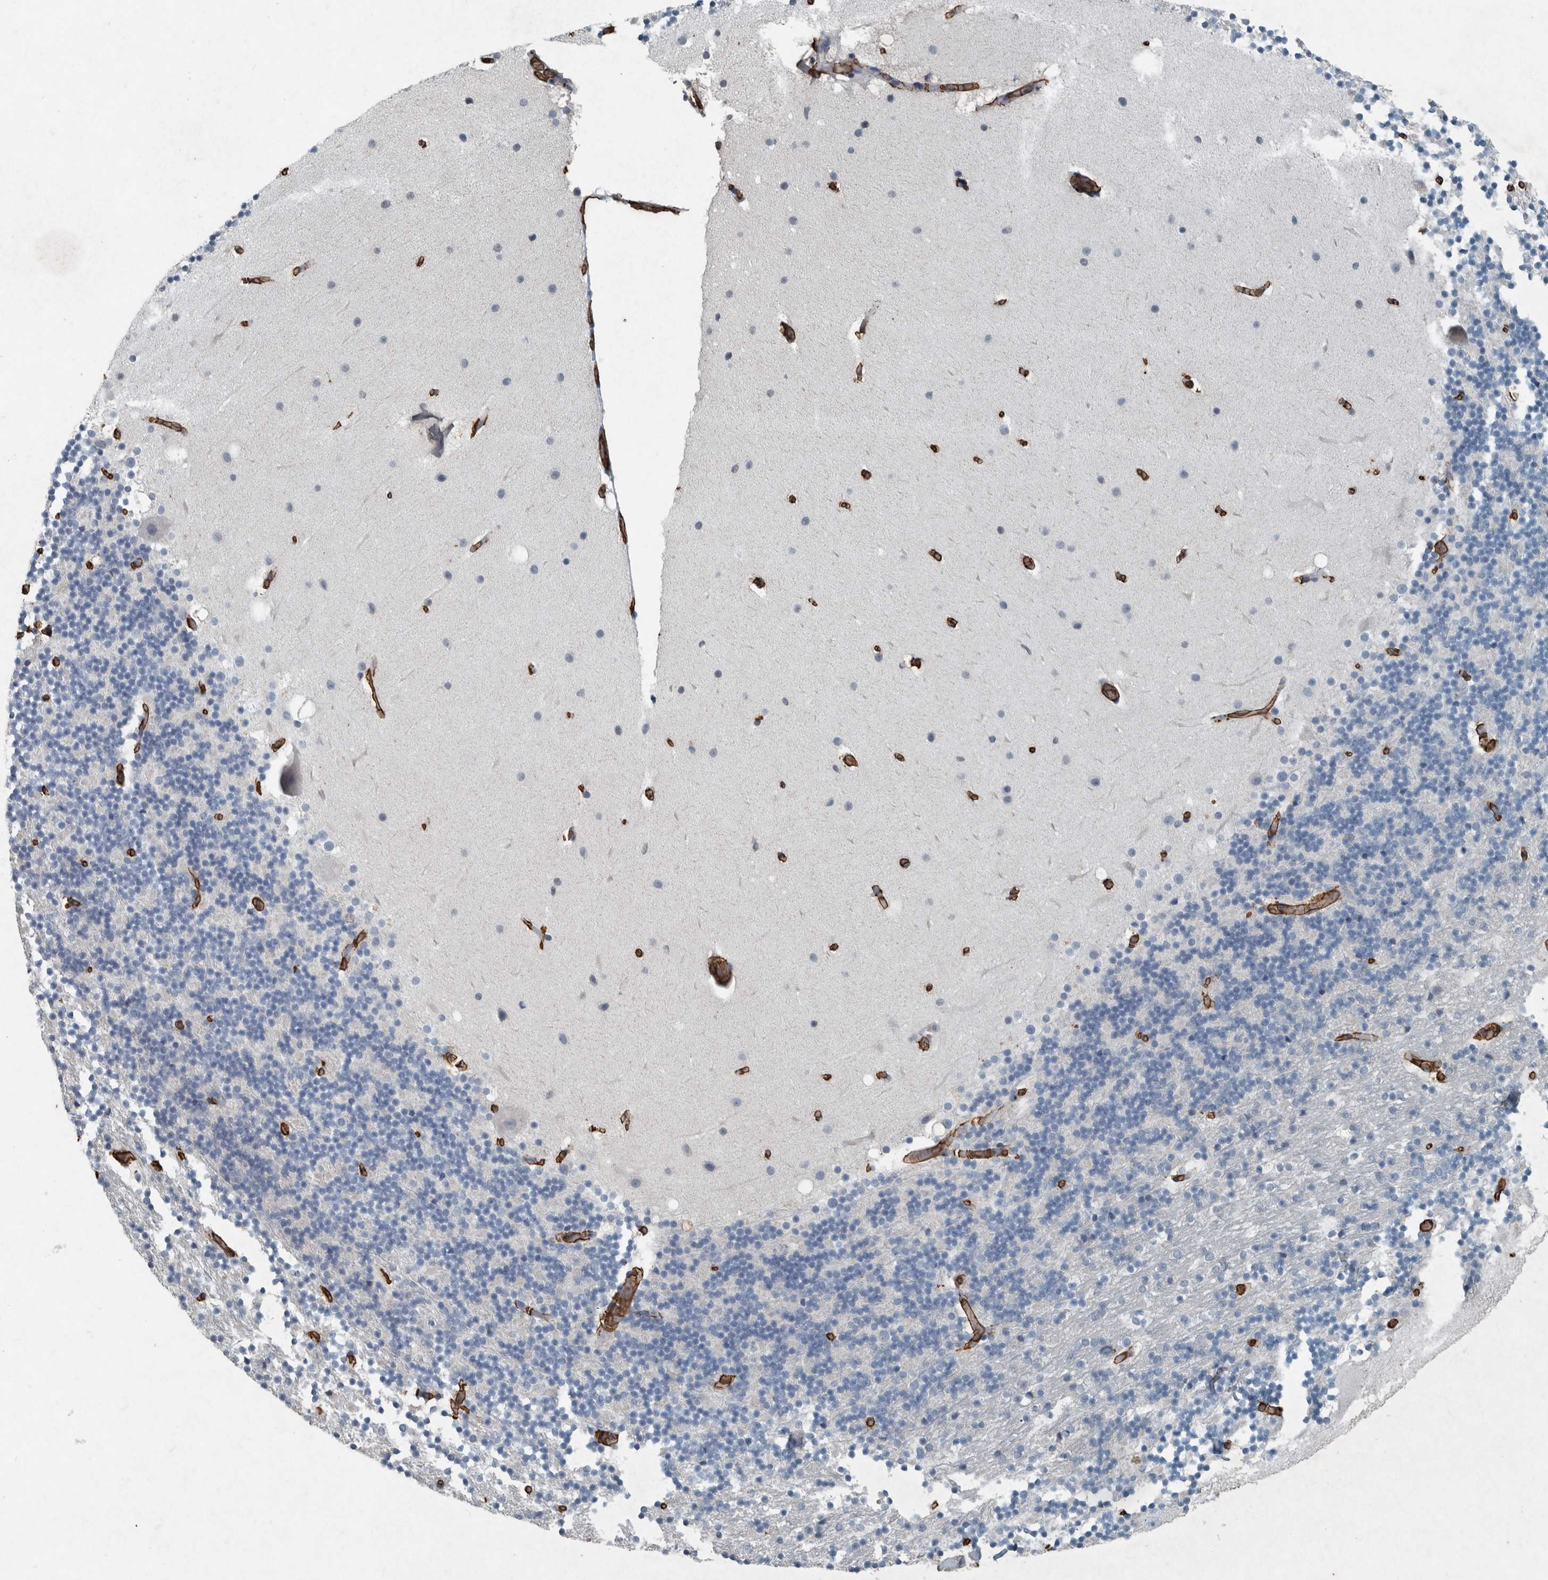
{"staining": {"intensity": "negative", "quantity": "none", "location": "none"}, "tissue": "cerebellum", "cell_type": "Cells in granular layer", "image_type": "normal", "snomed": [{"axis": "morphology", "description": "Normal tissue, NOS"}, {"axis": "topography", "description": "Cerebellum"}], "caption": "There is no significant positivity in cells in granular layer of cerebellum. (Brightfield microscopy of DAB (3,3'-diaminobenzidine) immunohistochemistry (IHC) at high magnification).", "gene": "LBP", "patient": {"sex": "male", "age": 57}}